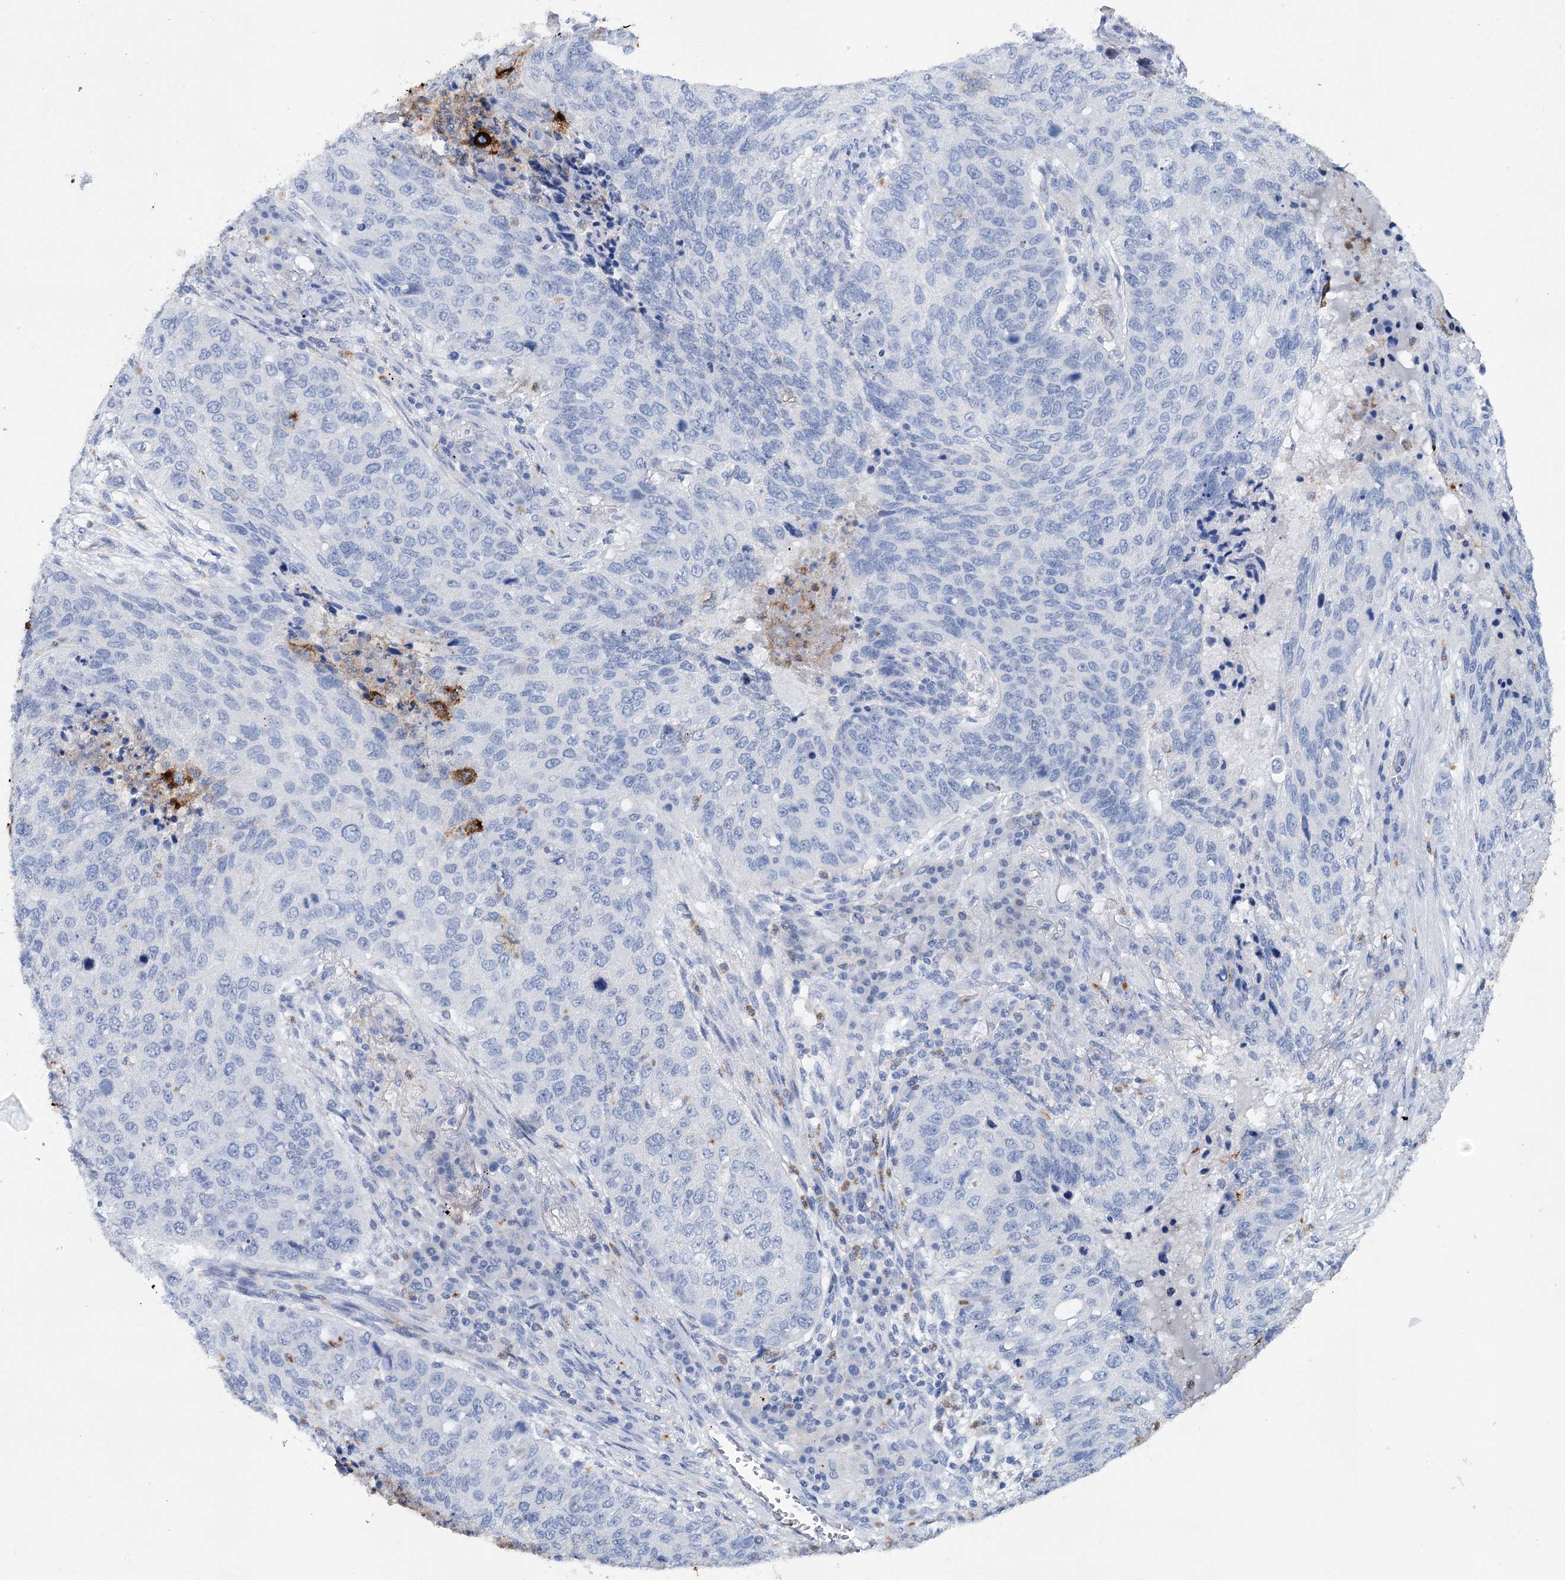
{"staining": {"intensity": "negative", "quantity": "none", "location": "none"}, "tissue": "lung cancer", "cell_type": "Tumor cells", "image_type": "cancer", "snomed": [{"axis": "morphology", "description": "Squamous cell carcinoma, NOS"}, {"axis": "topography", "description": "Lung"}], "caption": "Immunohistochemistry photomicrograph of neoplastic tissue: human squamous cell carcinoma (lung) stained with DAB reveals no significant protein expression in tumor cells.", "gene": "CEACAM8", "patient": {"sex": "female", "age": 63}}